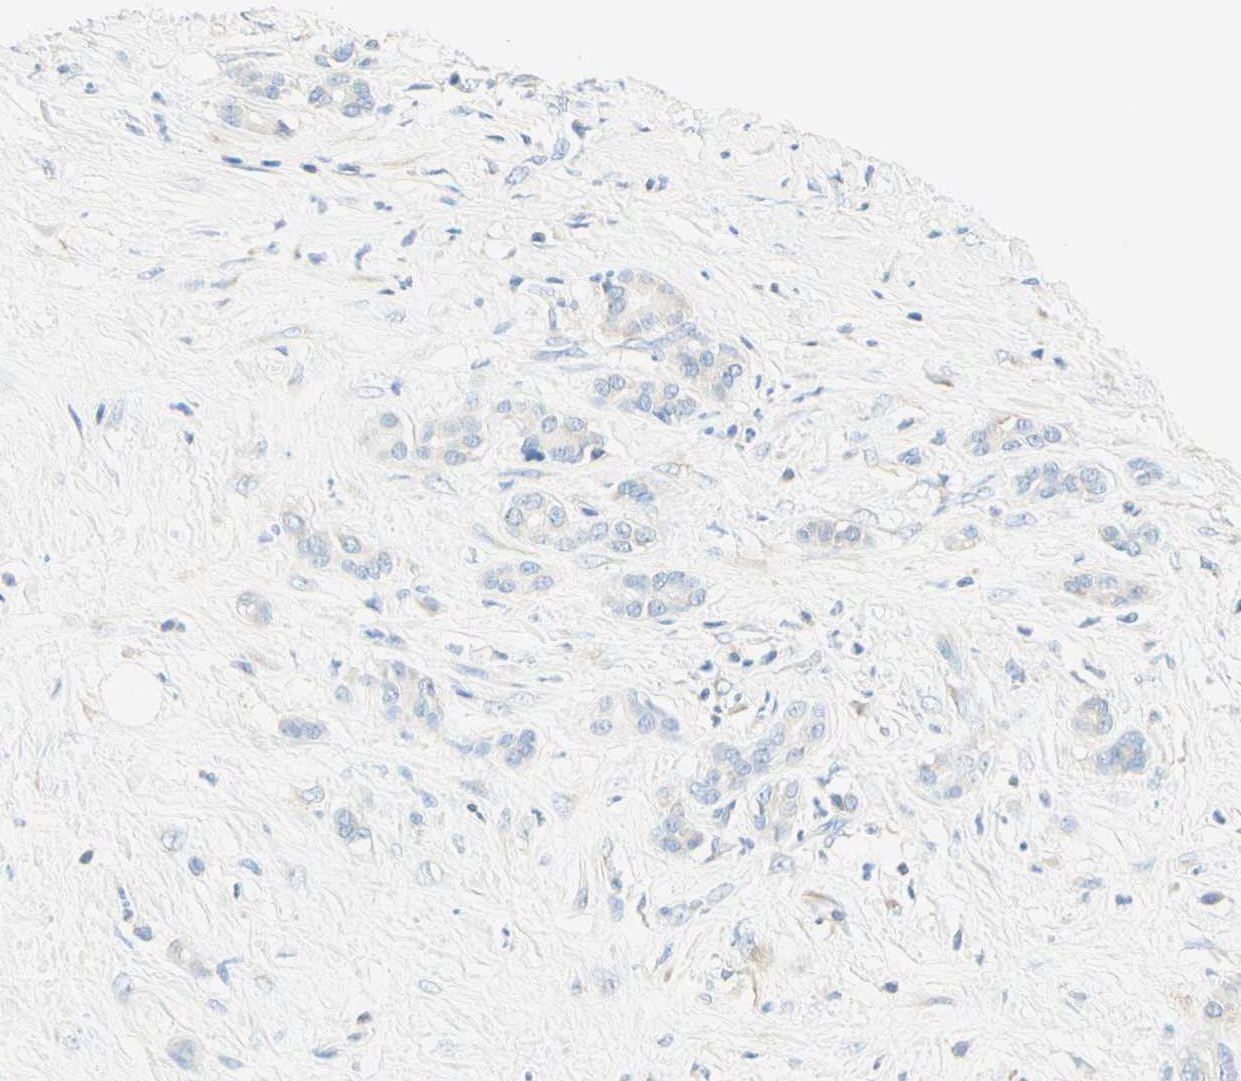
{"staining": {"intensity": "negative", "quantity": "none", "location": "none"}, "tissue": "pancreatic cancer", "cell_type": "Tumor cells", "image_type": "cancer", "snomed": [{"axis": "morphology", "description": "Adenocarcinoma, NOS"}, {"axis": "topography", "description": "Pancreas"}], "caption": "Histopathology image shows no significant protein expression in tumor cells of adenocarcinoma (pancreatic). Nuclei are stained in blue.", "gene": "LAT", "patient": {"sex": "male", "age": 41}}